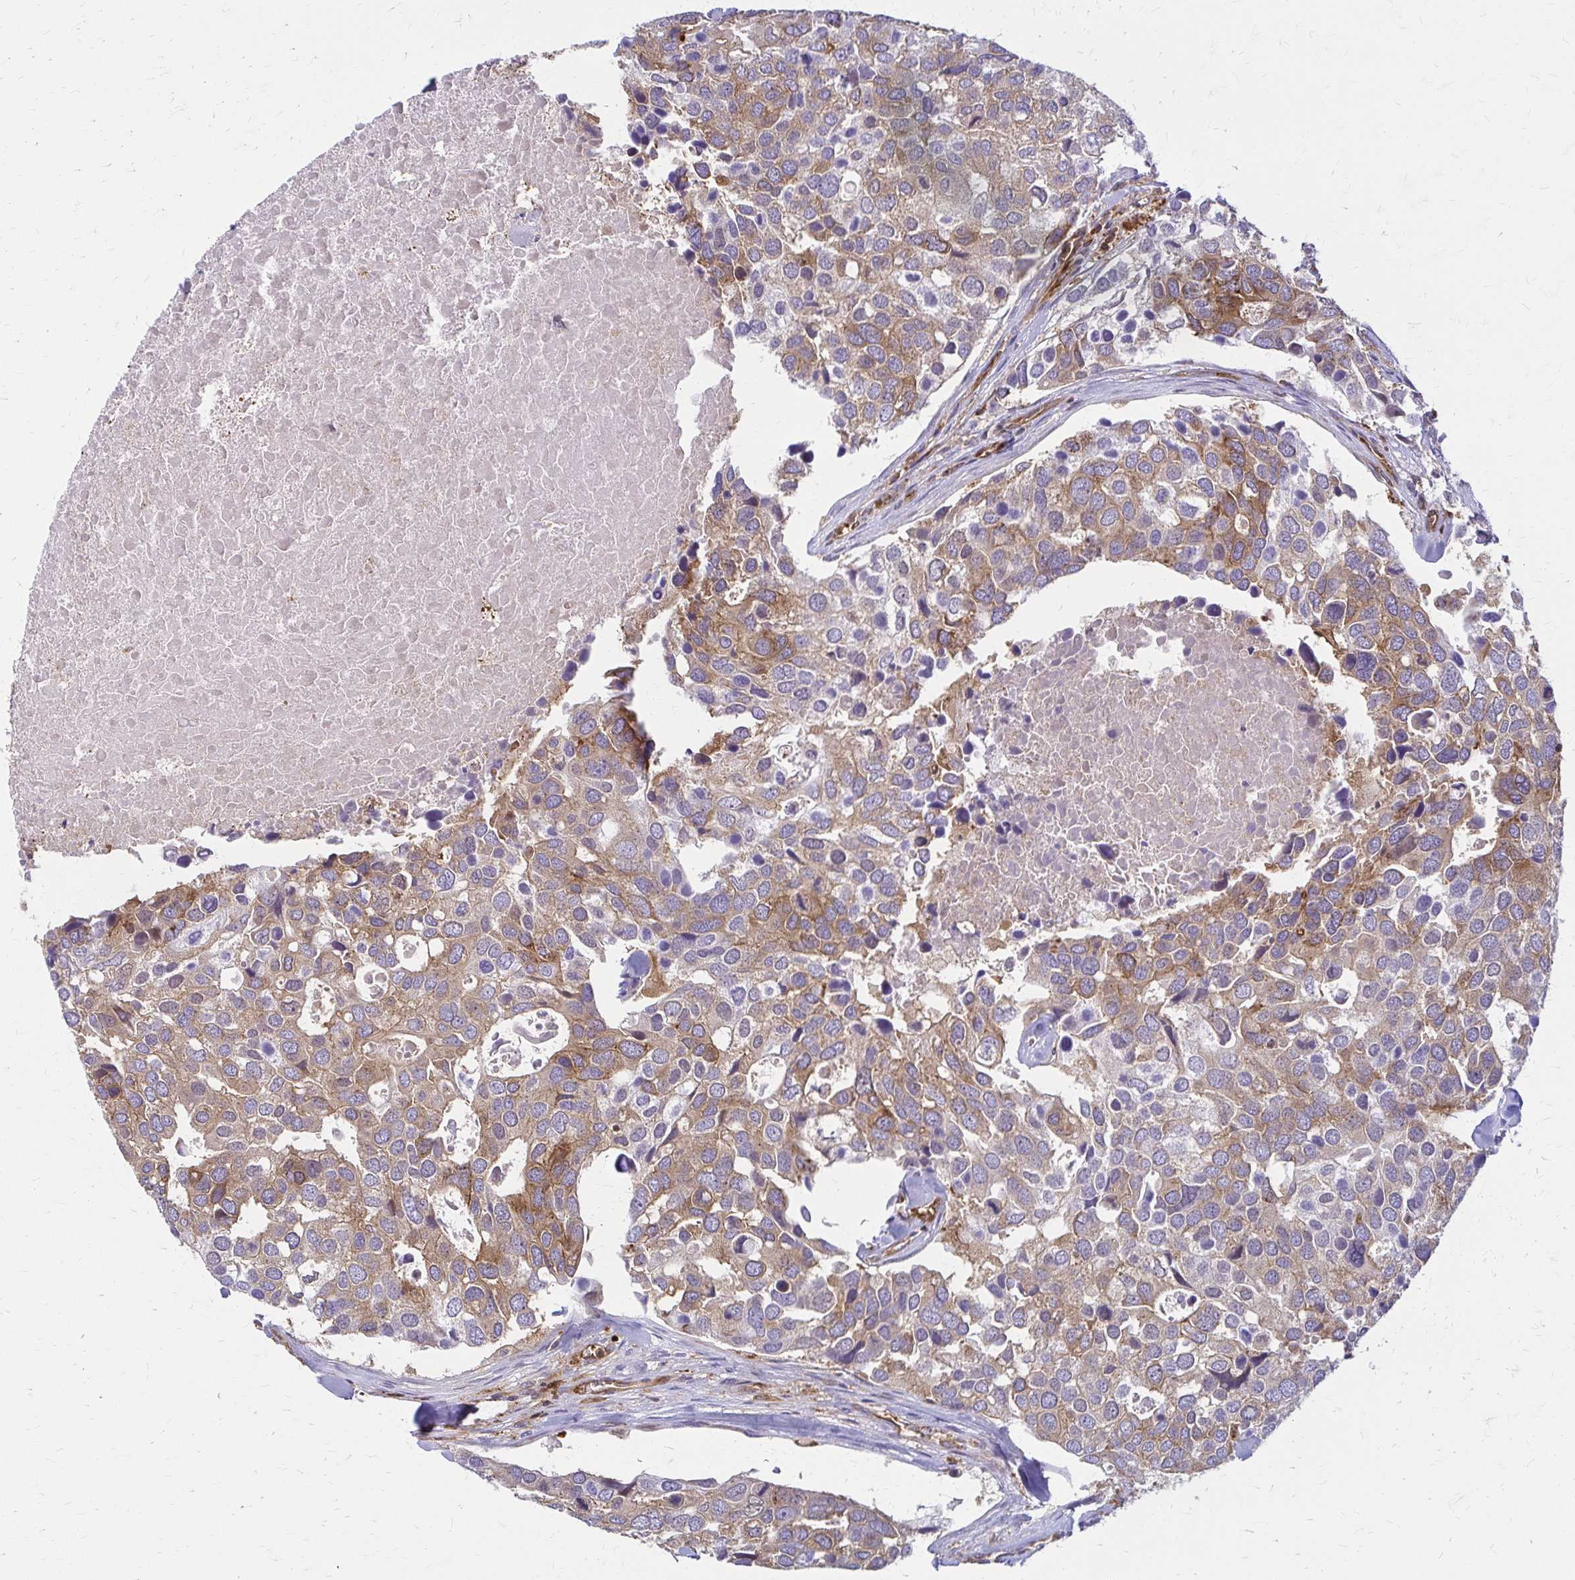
{"staining": {"intensity": "moderate", "quantity": "25%-75%", "location": "cytoplasmic/membranous"}, "tissue": "breast cancer", "cell_type": "Tumor cells", "image_type": "cancer", "snomed": [{"axis": "morphology", "description": "Duct carcinoma"}, {"axis": "topography", "description": "Breast"}], "caption": "Protein expression analysis of human infiltrating ductal carcinoma (breast) reveals moderate cytoplasmic/membranous positivity in about 25%-75% of tumor cells. (brown staining indicates protein expression, while blue staining denotes nuclei).", "gene": "WASF2", "patient": {"sex": "female", "age": 83}}